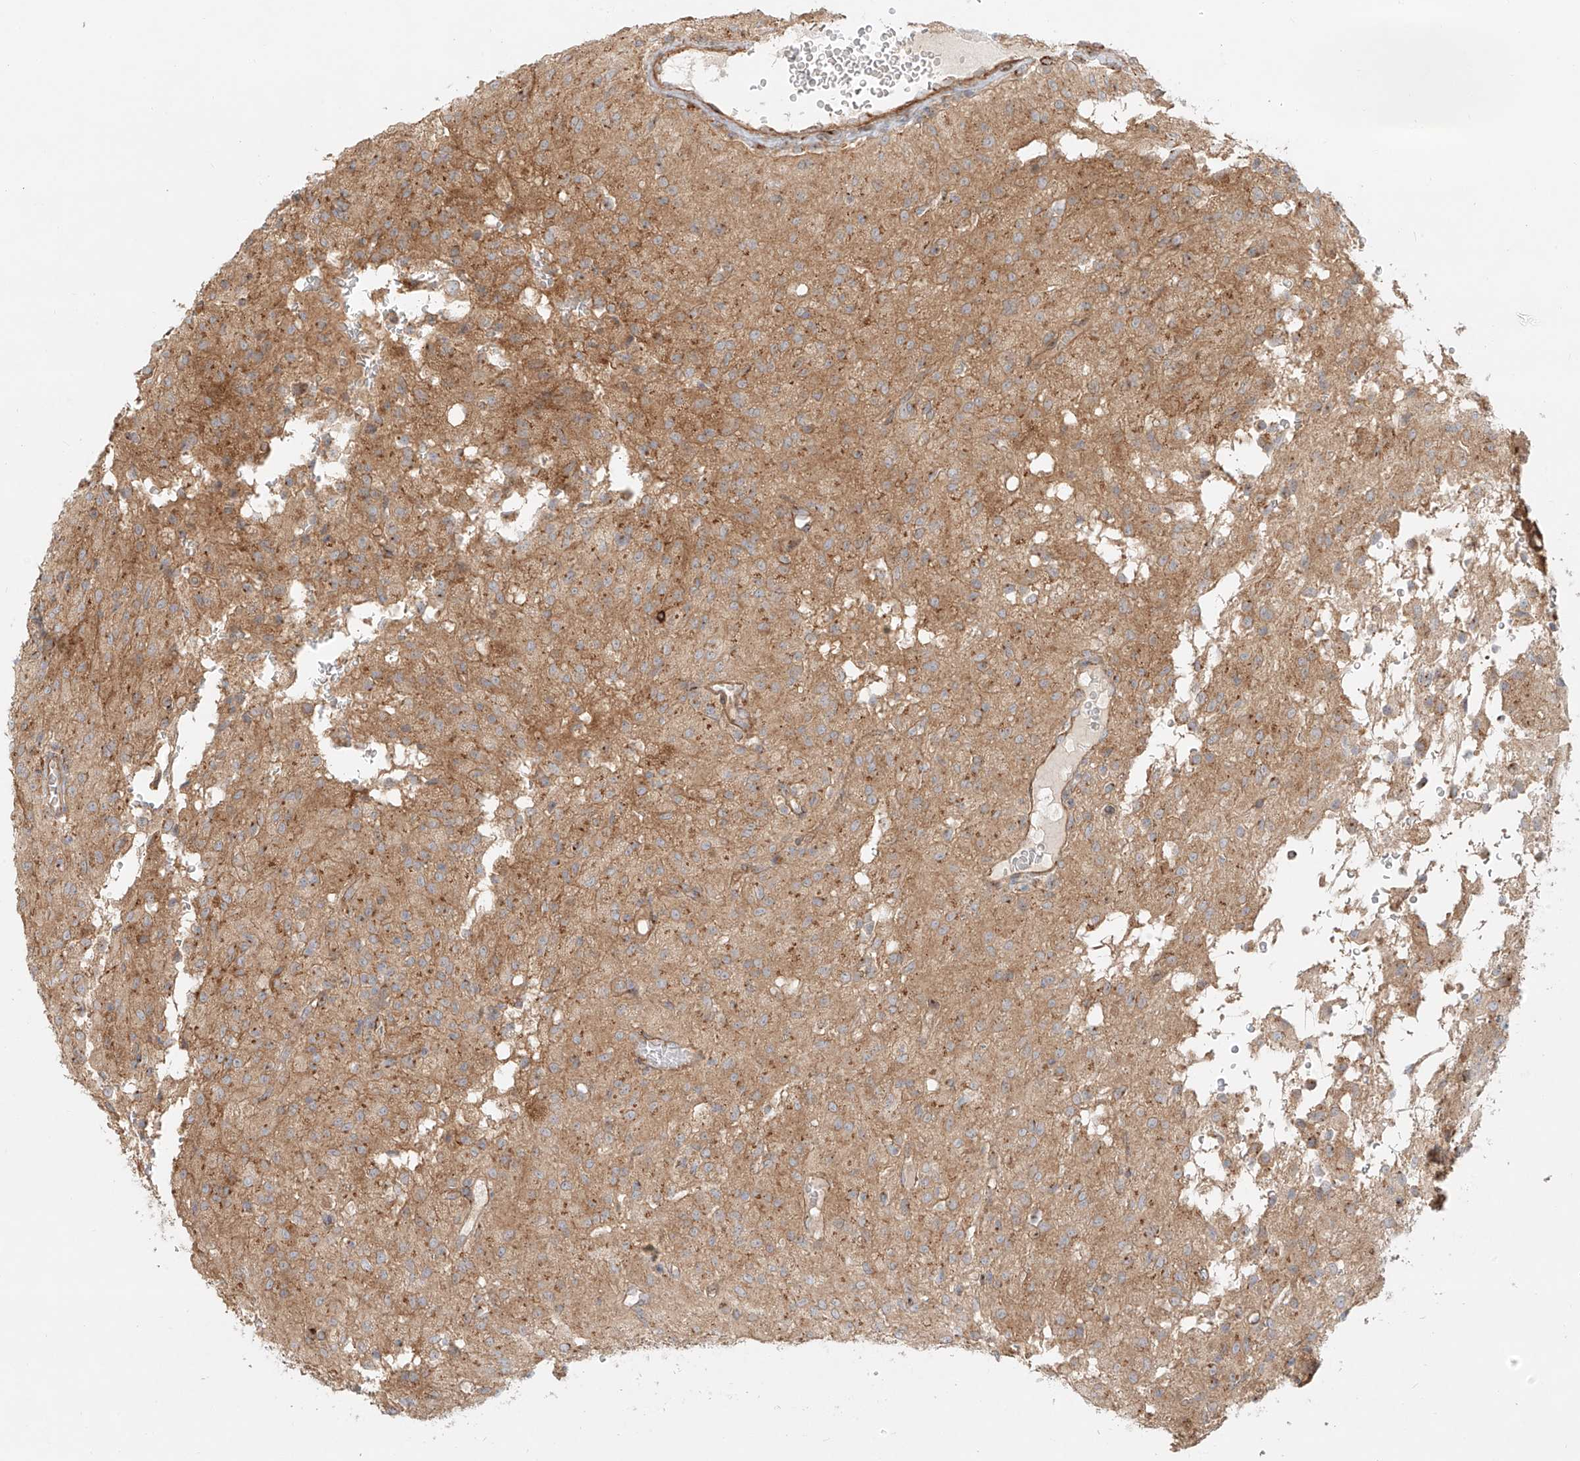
{"staining": {"intensity": "moderate", "quantity": ">75%", "location": "cytoplasmic/membranous"}, "tissue": "glioma", "cell_type": "Tumor cells", "image_type": "cancer", "snomed": [{"axis": "morphology", "description": "Glioma, malignant, High grade"}, {"axis": "topography", "description": "Brain"}], "caption": "Immunohistochemistry histopathology image of neoplastic tissue: malignant glioma (high-grade) stained using immunohistochemistry (IHC) demonstrates medium levels of moderate protein expression localized specifically in the cytoplasmic/membranous of tumor cells, appearing as a cytoplasmic/membranous brown color.", "gene": "ZNF287", "patient": {"sex": "female", "age": 59}}